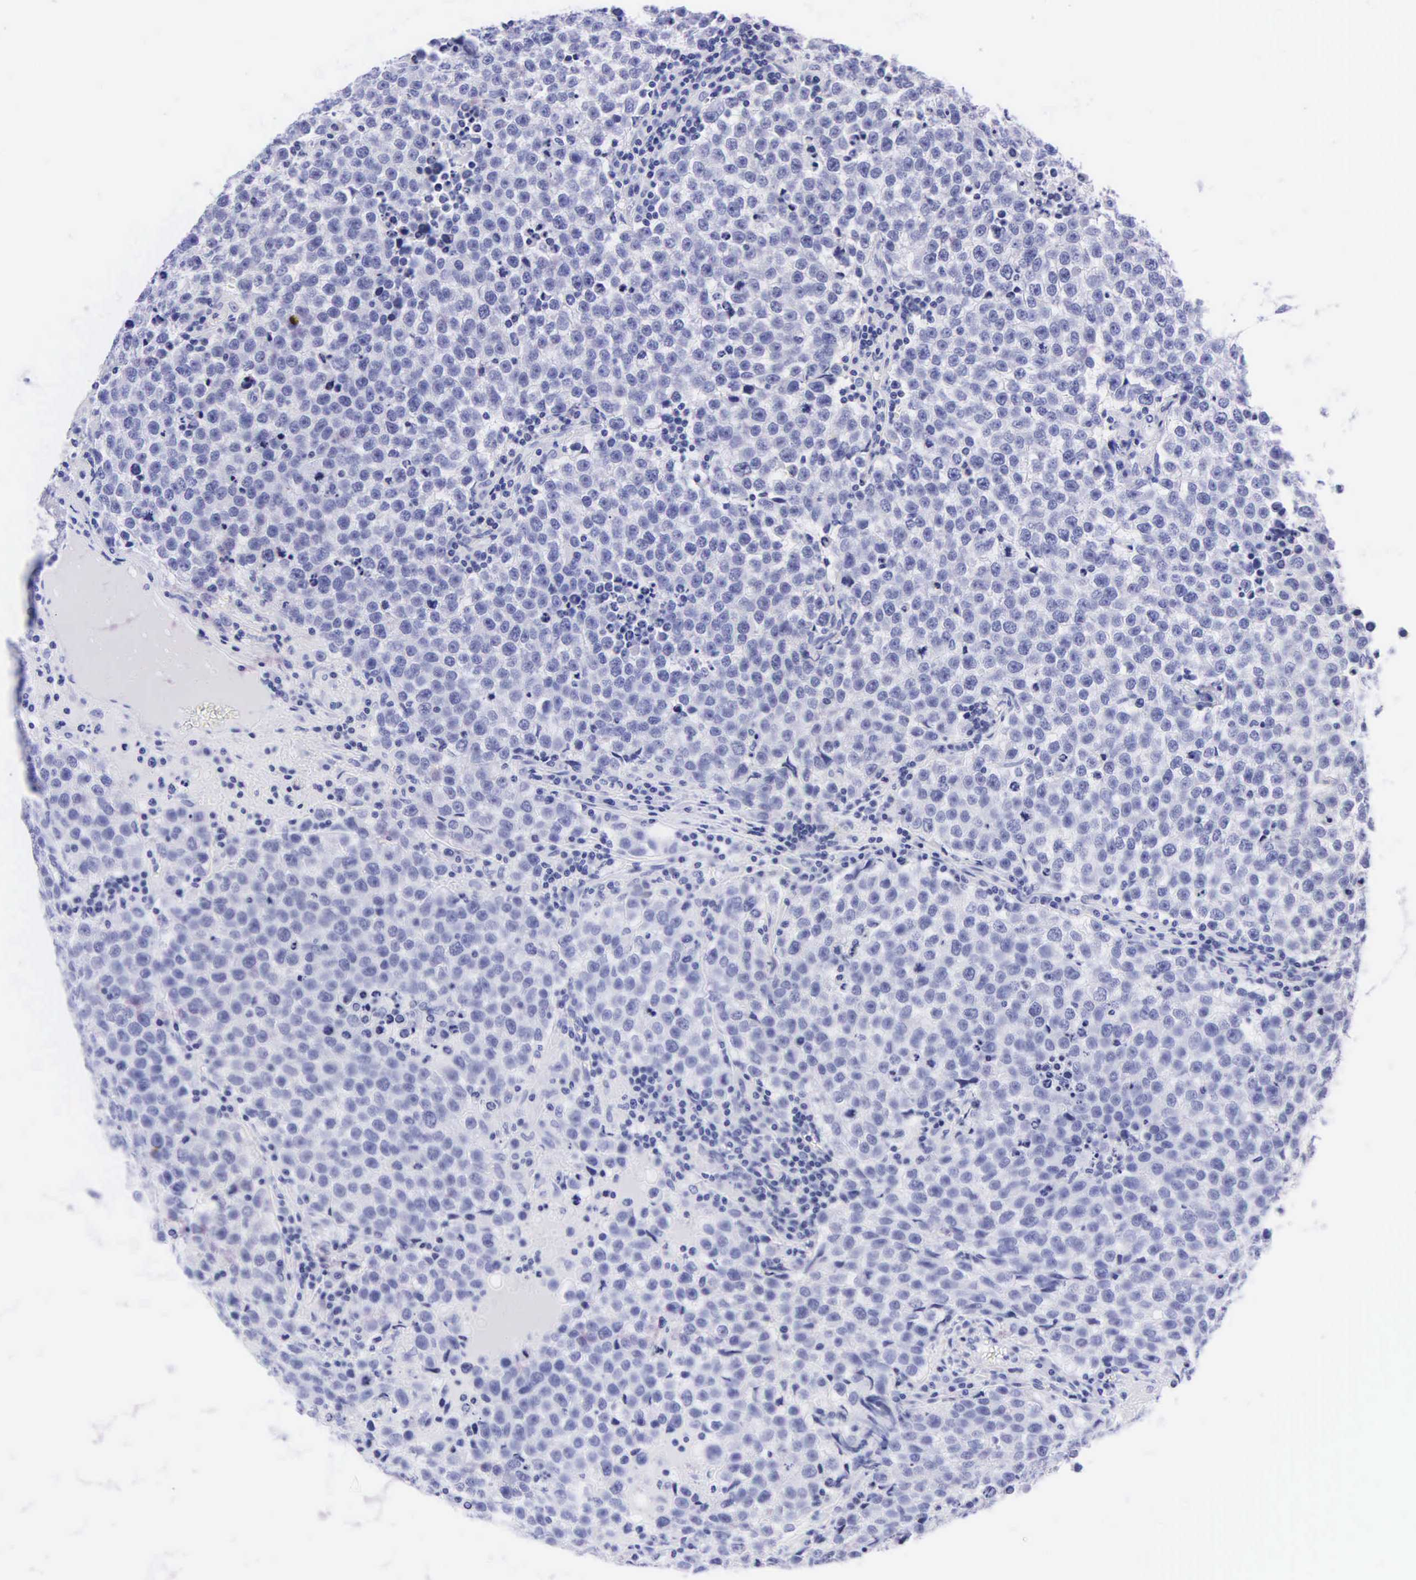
{"staining": {"intensity": "negative", "quantity": "none", "location": "none"}, "tissue": "testis cancer", "cell_type": "Tumor cells", "image_type": "cancer", "snomed": [{"axis": "morphology", "description": "Seminoma, NOS"}, {"axis": "topography", "description": "Testis"}], "caption": "Immunohistochemistry (IHC) histopathology image of testis cancer stained for a protein (brown), which demonstrates no staining in tumor cells. (Immunohistochemistry (IHC), brightfield microscopy, high magnification).", "gene": "DES", "patient": {"sex": "male", "age": 36}}